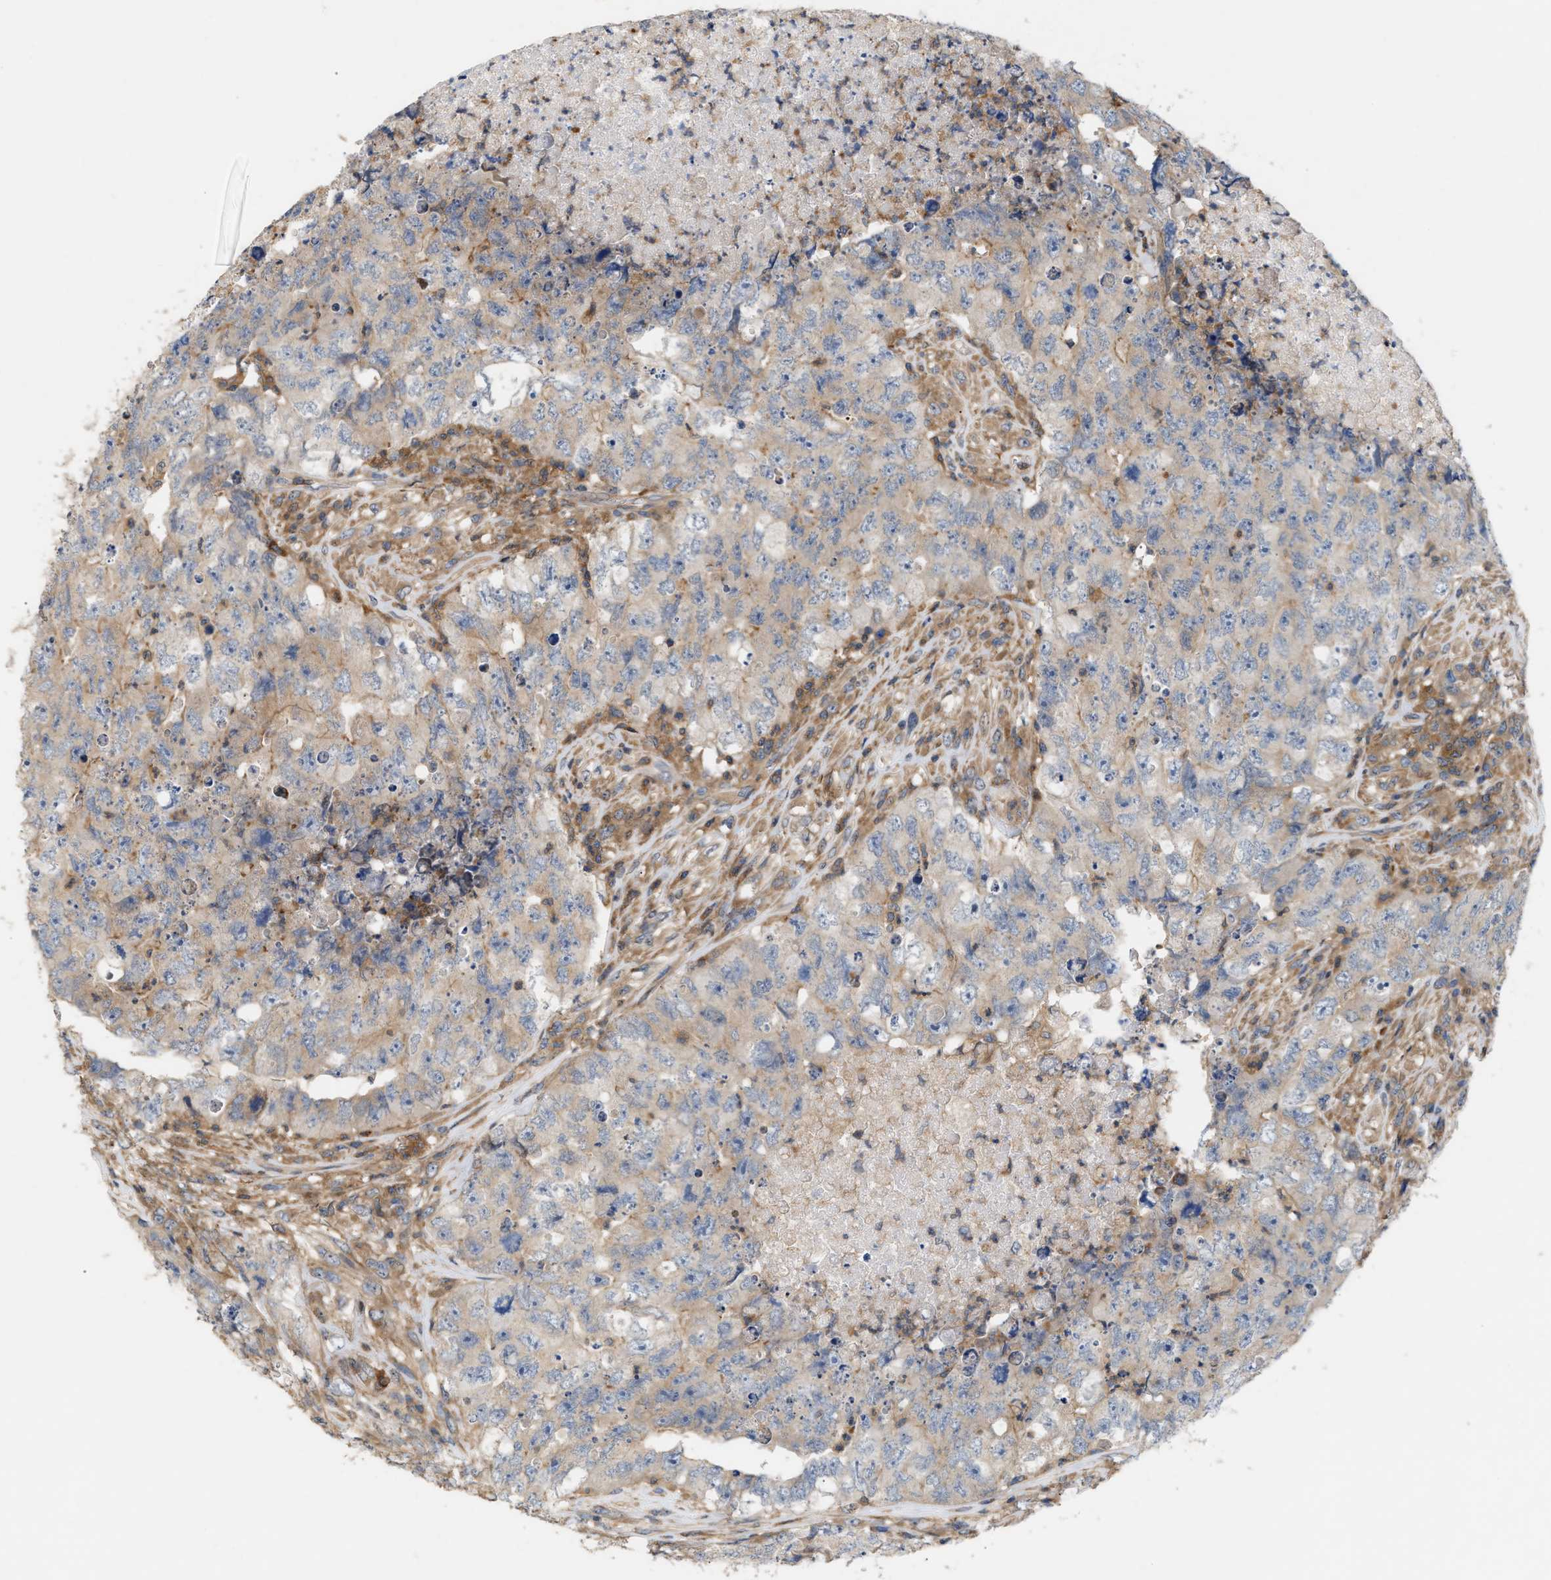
{"staining": {"intensity": "weak", "quantity": ">75%", "location": "cytoplasmic/membranous"}, "tissue": "testis cancer", "cell_type": "Tumor cells", "image_type": "cancer", "snomed": [{"axis": "morphology", "description": "Carcinoma, Embryonal, NOS"}, {"axis": "topography", "description": "Testis"}], "caption": "Brown immunohistochemical staining in embryonal carcinoma (testis) displays weak cytoplasmic/membranous positivity in about >75% of tumor cells. The protein is shown in brown color, while the nuclei are stained blue.", "gene": "DBNL", "patient": {"sex": "male", "age": 32}}